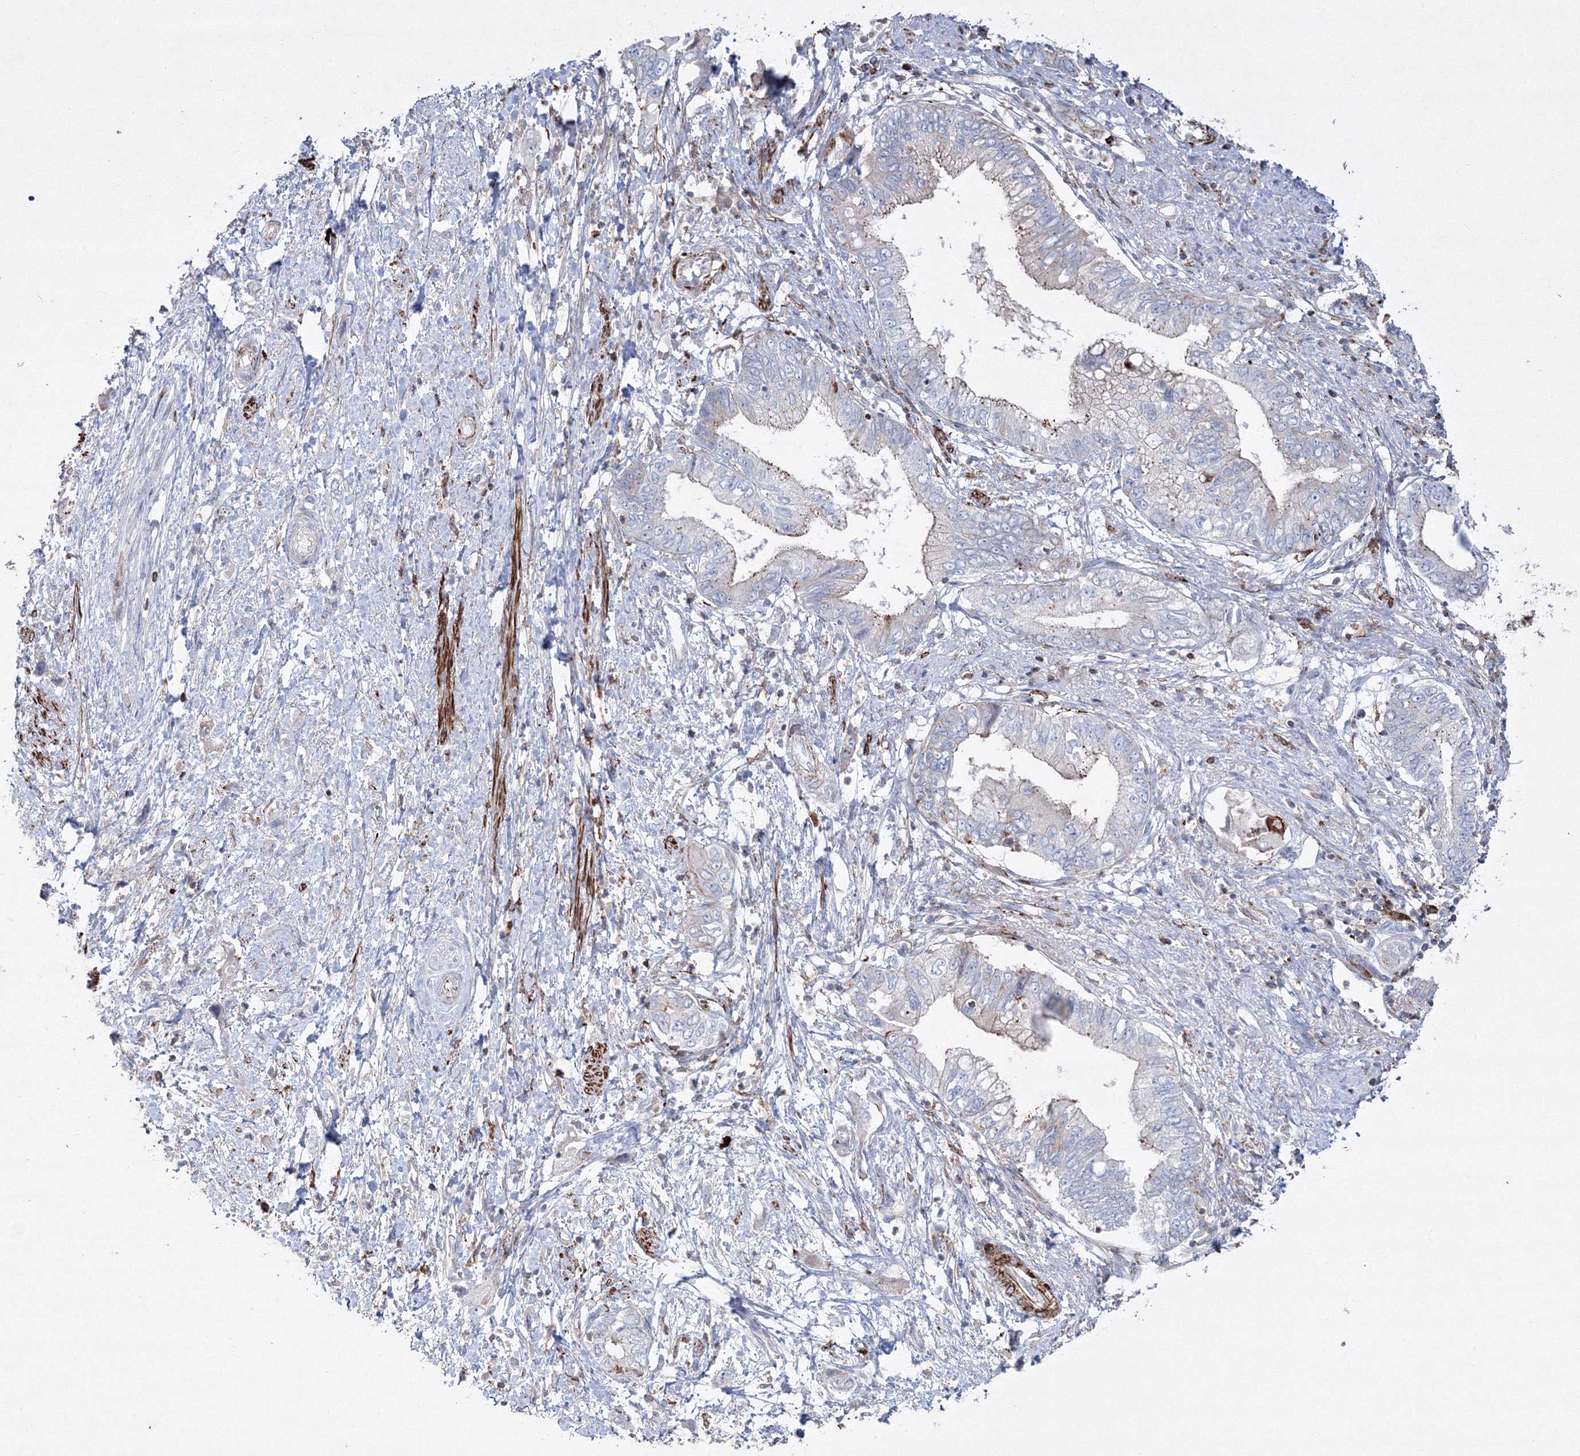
{"staining": {"intensity": "moderate", "quantity": "<25%", "location": "cytoplasmic/membranous"}, "tissue": "pancreatic cancer", "cell_type": "Tumor cells", "image_type": "cancer", "snomed": [{"axis": "morphology", "description": "Adenocarcinoma, NOS"}, {"axis": "topography", "description": "Pancreas"}], "caption": "The image exhibits staining of pancreatic cancer (adenocarcinoma), revealing moderate cytoplasmic/membranous protein expression (brown color) within tumor cells. (DAB (3,3'-diaminobenzidine) IHC, brown staining for protein, blue staining for nuclei).", "gene": "GPR82", "patient": {"sex": "female", "age": 73}}